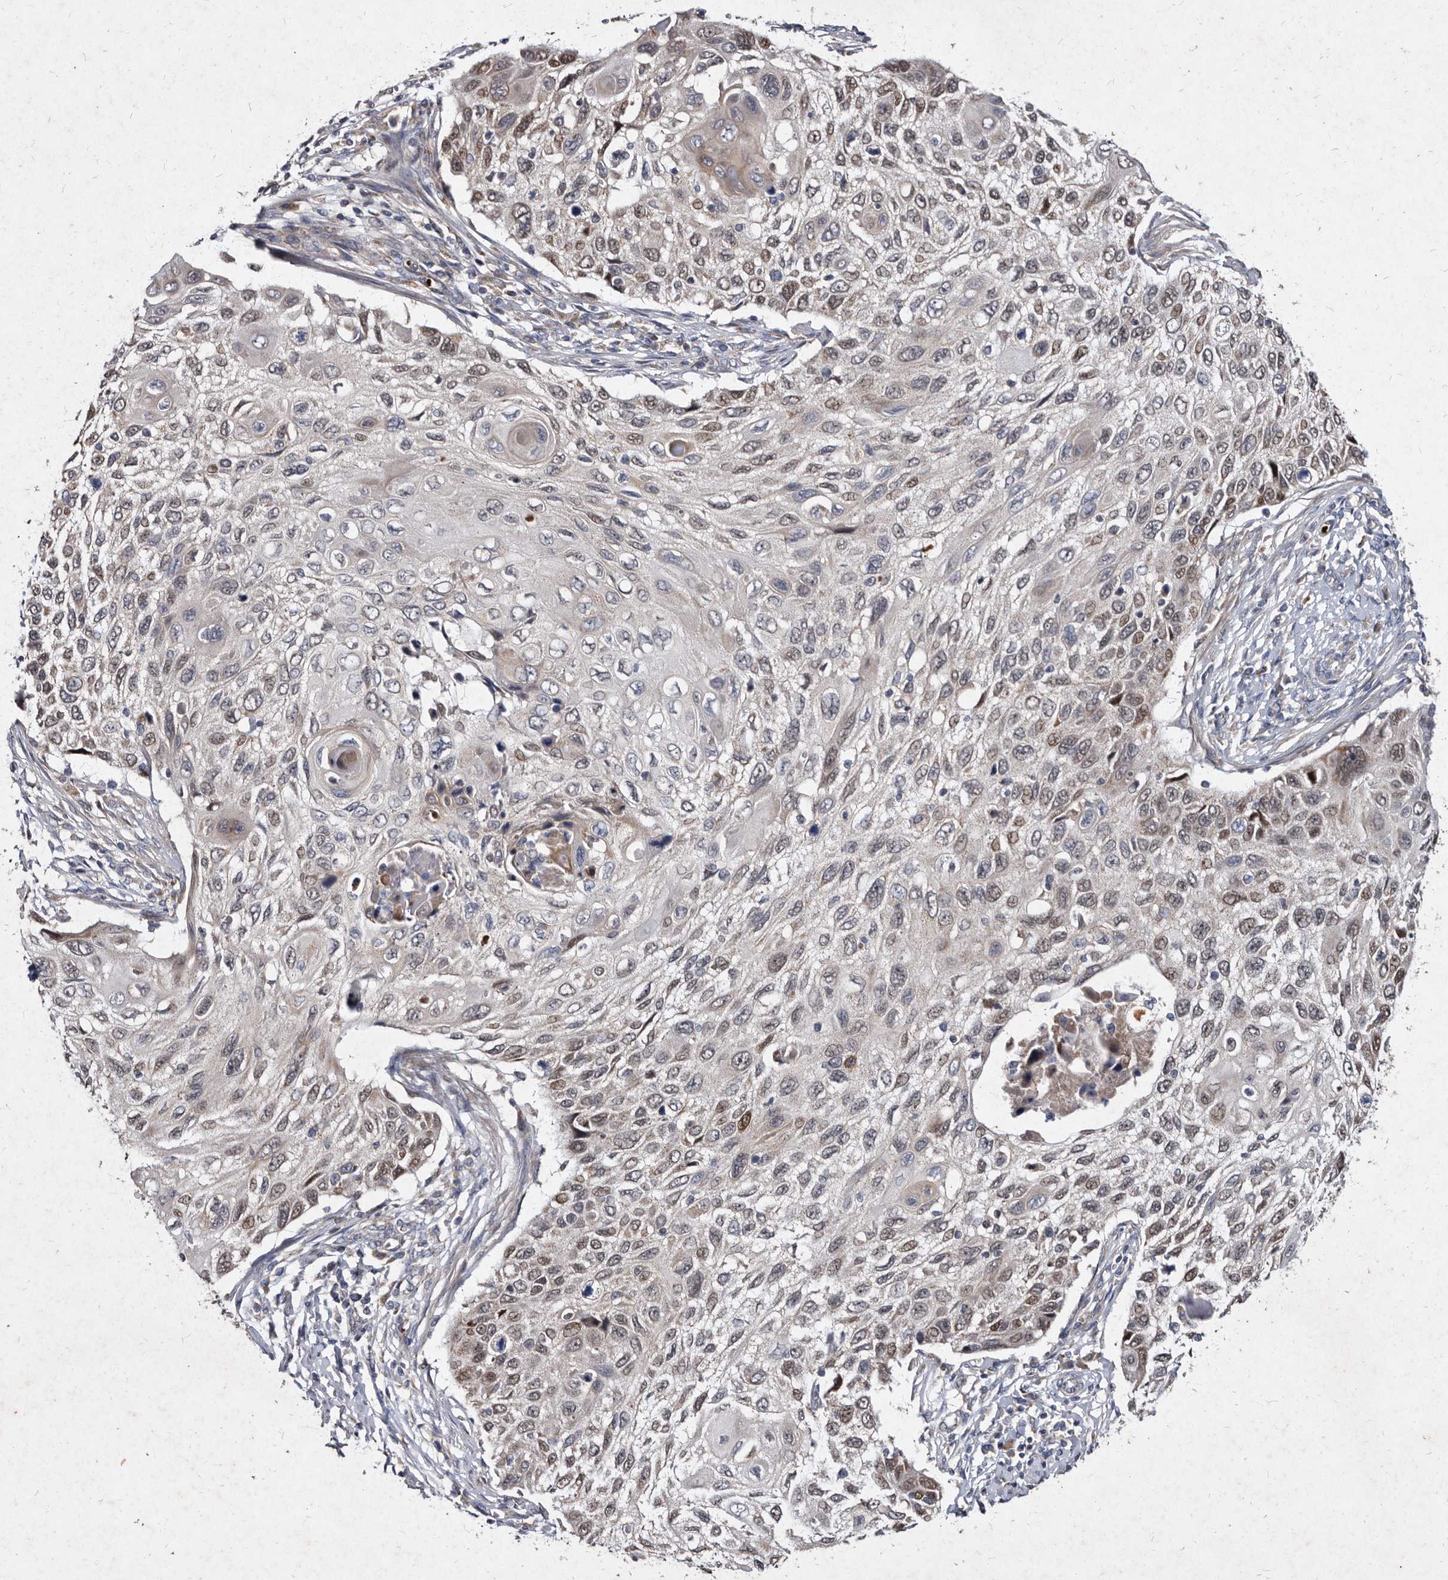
{"staining": {"intensity": "weak", "quantity": "25%-75%", "location": "nuclear"}, "tissue": "cervical cancer", "cell_type": "Tumor cells", "image_type": "cancer", "snomed": [{"axis": "morphology", "description": "Squamous cell carcinoma, NOS"}, {"axis": "topography", "description": "Cervix"}], "caption": "A histopathology image of cervical cancer stained for a protein reveals weak nuclear brown staining in tumor cells. (DAB (3,3'-diaminobenzidine) IHC, brown staining for protein, blue staining for nuclei).", "gene": "YPEL3", "patient": {"sex": "female", "age": 70}}